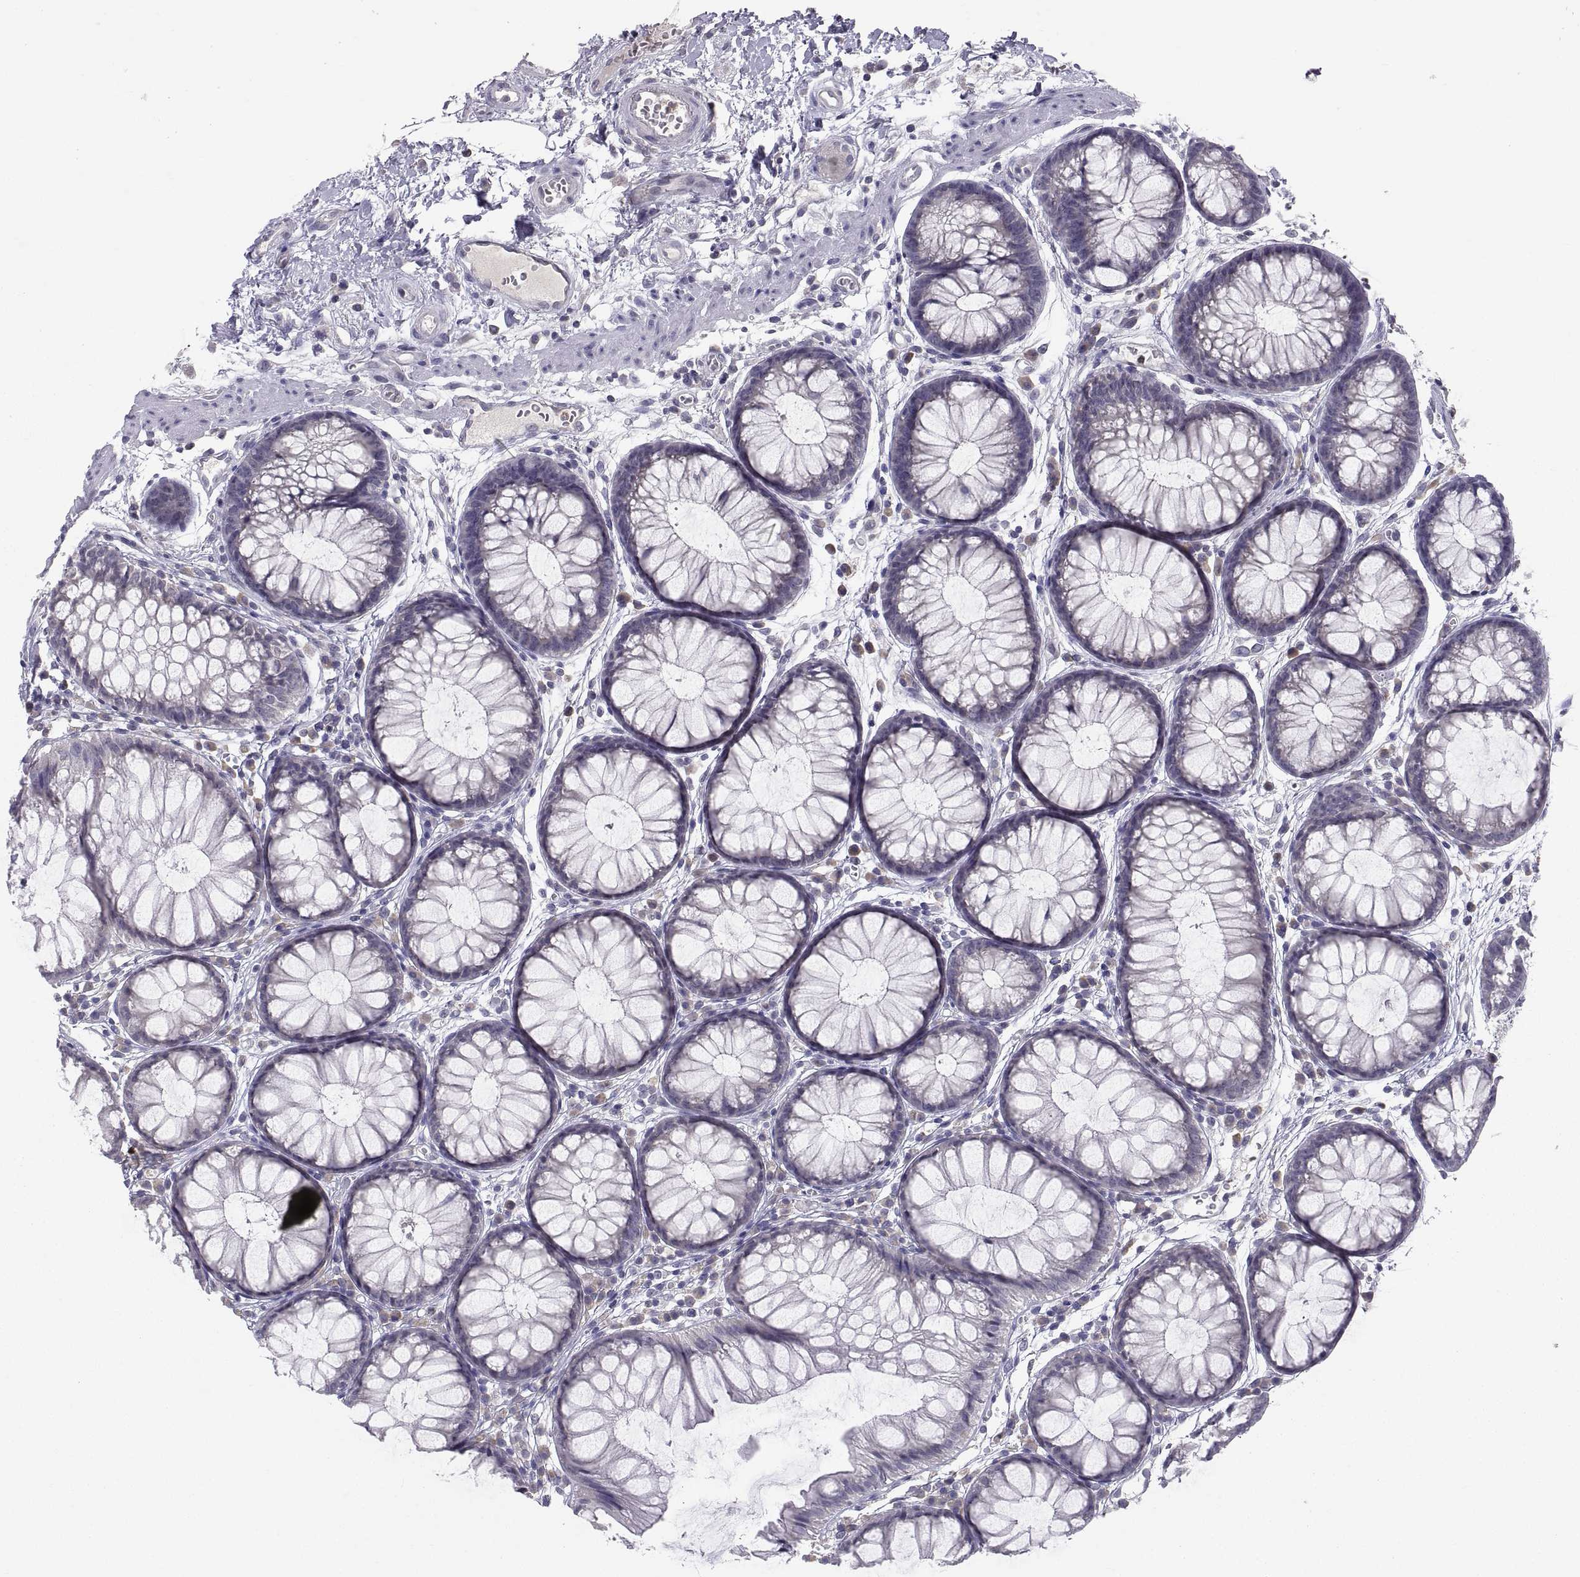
{"staining": {"intensity": "negative", "quantity": "none", "location": "none"}, "tissue": "colon", "cell_type": "Endothelial cells", "image_type": "normal", "snomed": [{"axis": "morphology", "description": "Normal tissue, NOS"}, {"axis": "morphology", "description": "Adenocarcinoma, NOS"}, {"axis": "topography", "description": "Colon"}], "caption": "There is no significant staining in endothelial cells of colon. (IHC, brightfield microscopy, high magnification).", "gene": "PKP1", "patient": {"sex": "male", "age": 65}}